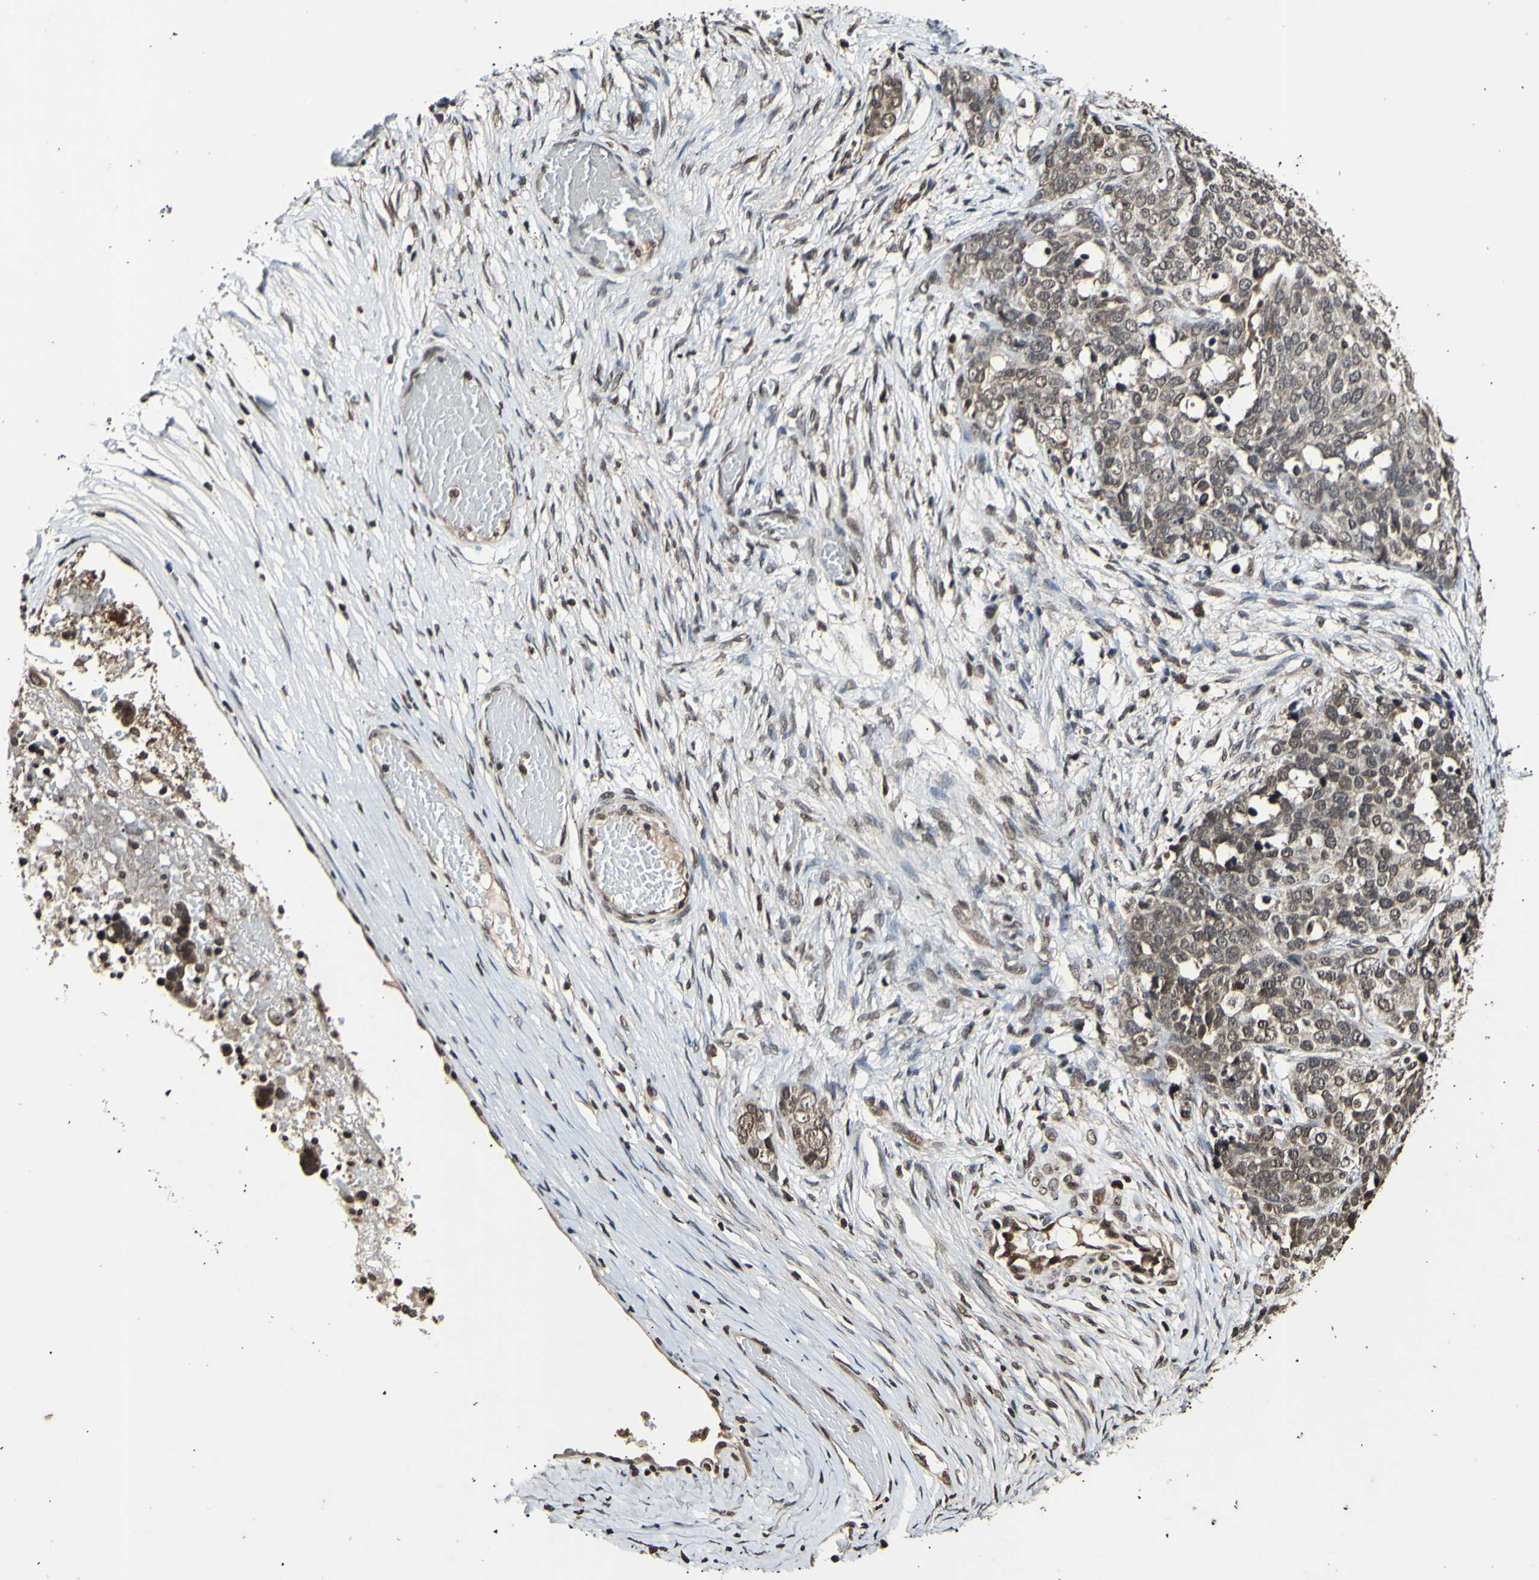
{"staining": {"intensity": "moderate", "quantity": ">75%", "location": "cytoplasmic/membranous,nuclear"}, "tissue": "ovarian cancer", "cell_type": "Tumor cells", "image_type": "cancer", "snomed": [{"axis": "morphology", "description": "Cystadenocarcinoma, serous, NOS"}, {"axis": "topography", "description": "Ovary"}], "caption": "Ovarian cancer (serous cystadenocarcinoma) stained with immunohistochemistry (IHC) shows moderate cytoplasmic/membranous and nuclear positivity in approximately >75% of tumor cells.", "gene": "ANAPC7", "patient": {"sex": "female", "age": 44}}